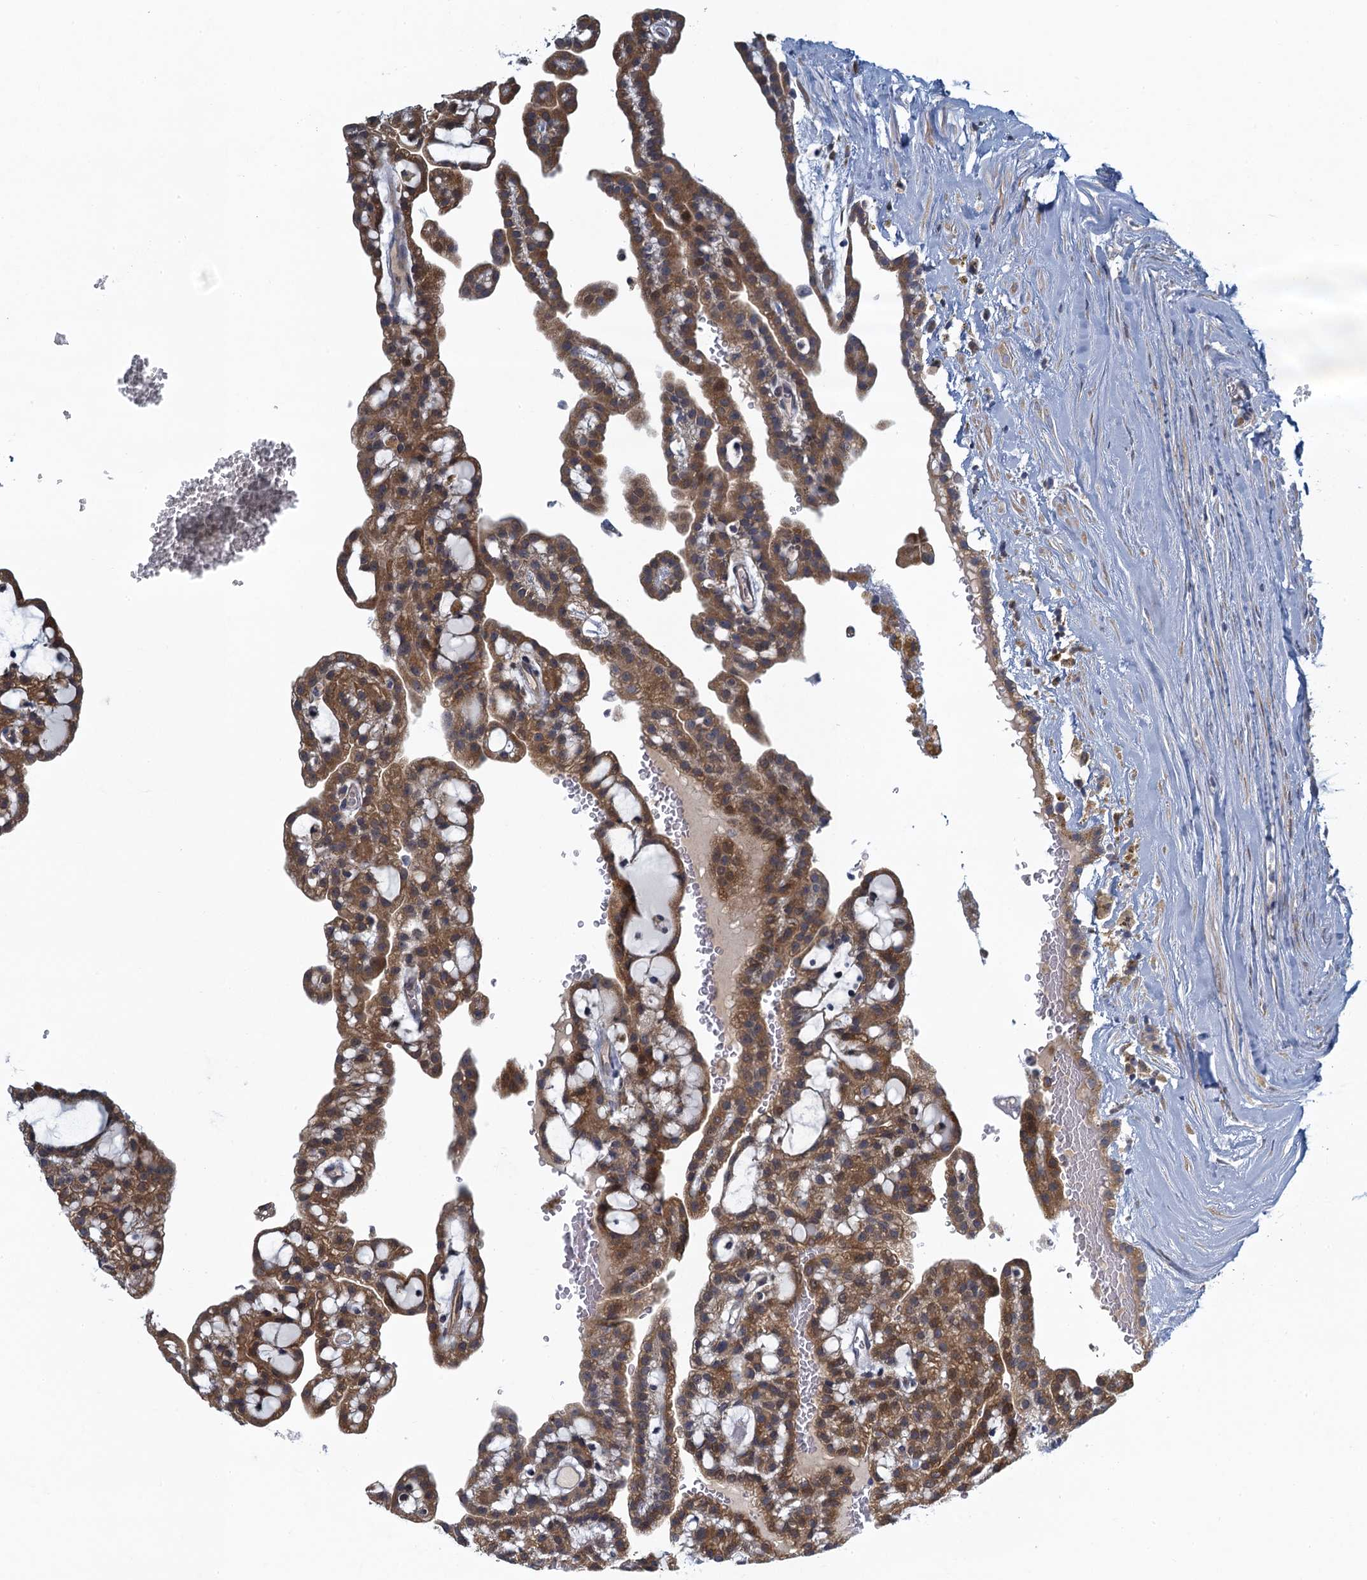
{"staining": {"intensity": "moderate", "quantity": ">75%", "location": "cytoplasmic/membranous"}, "tissue": "renal cancer", "cell_type": "Tumor cells", "image_type": "cancer", "snomed": [{"axis": "morphology", "description": "Adenocarcinoma, NOS"}, {"axis": "topography", "description": "Kidney"}], "caption": "Brown immunohistochemical staining in human adenocarcinoma (renal) shows moderate cytoplasmic/membranous positivity in about >75% of tumor cells.", "gene": "ALG2", "patient": {"sex": "male", "age": 63}}